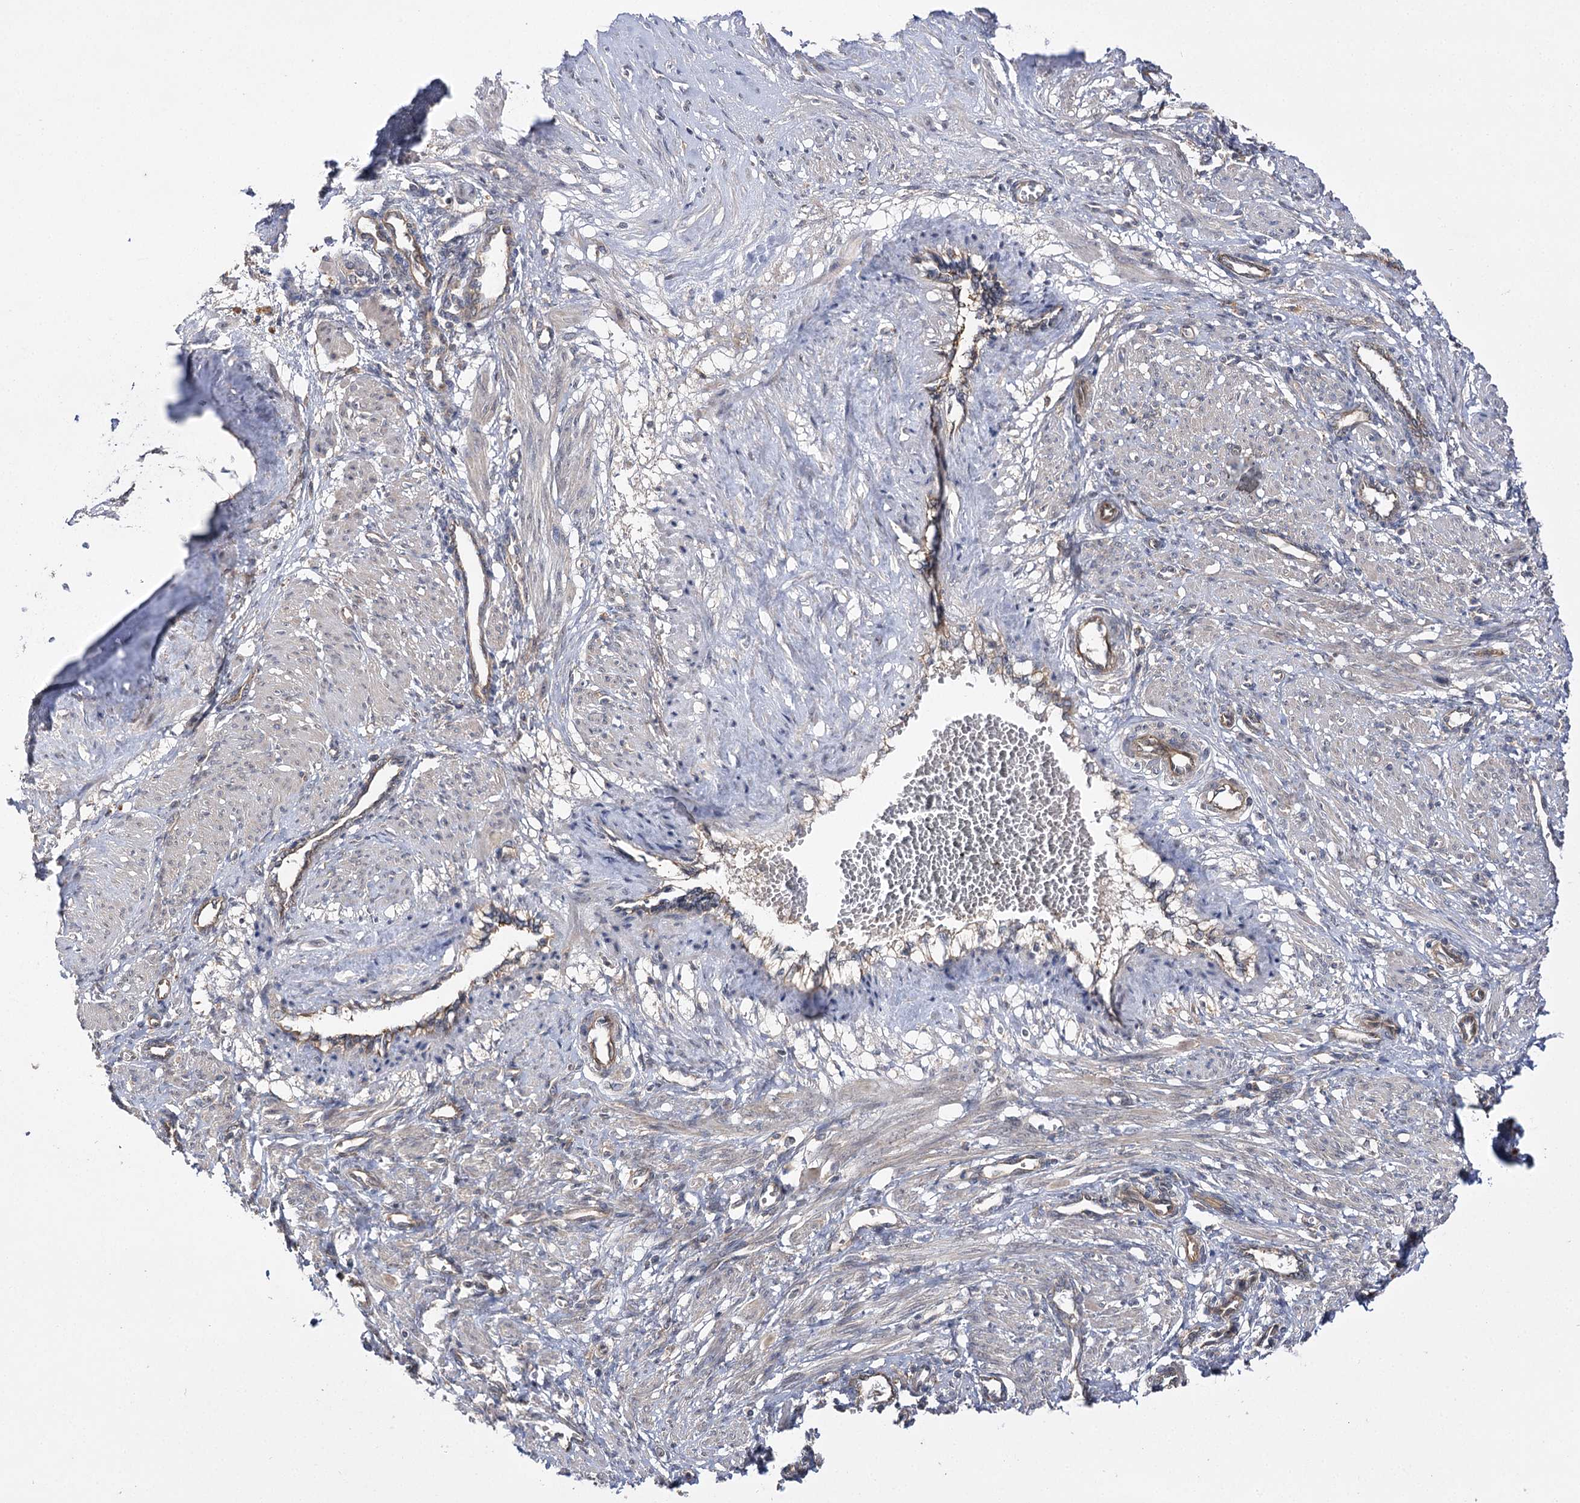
{"staining": {"intensity": "weak", "quantity": "<25%", "location": "cytoplasmic/membranous"}, "tissue": "smooth muscle", "cell_type": "Smooth muscle cells", "image_type": "normal", "snomed": [{"axis": "morphology", "description": "Normal tissue, NOS"}, {"axis": "topography", "description": "Endometrium"}], "caption": "This is an IHC image of benign smooth muscle. There is no positivity in smooth muscle cells.", "gene": "BCR", "patient": {"sex": "female", "age": 33}}